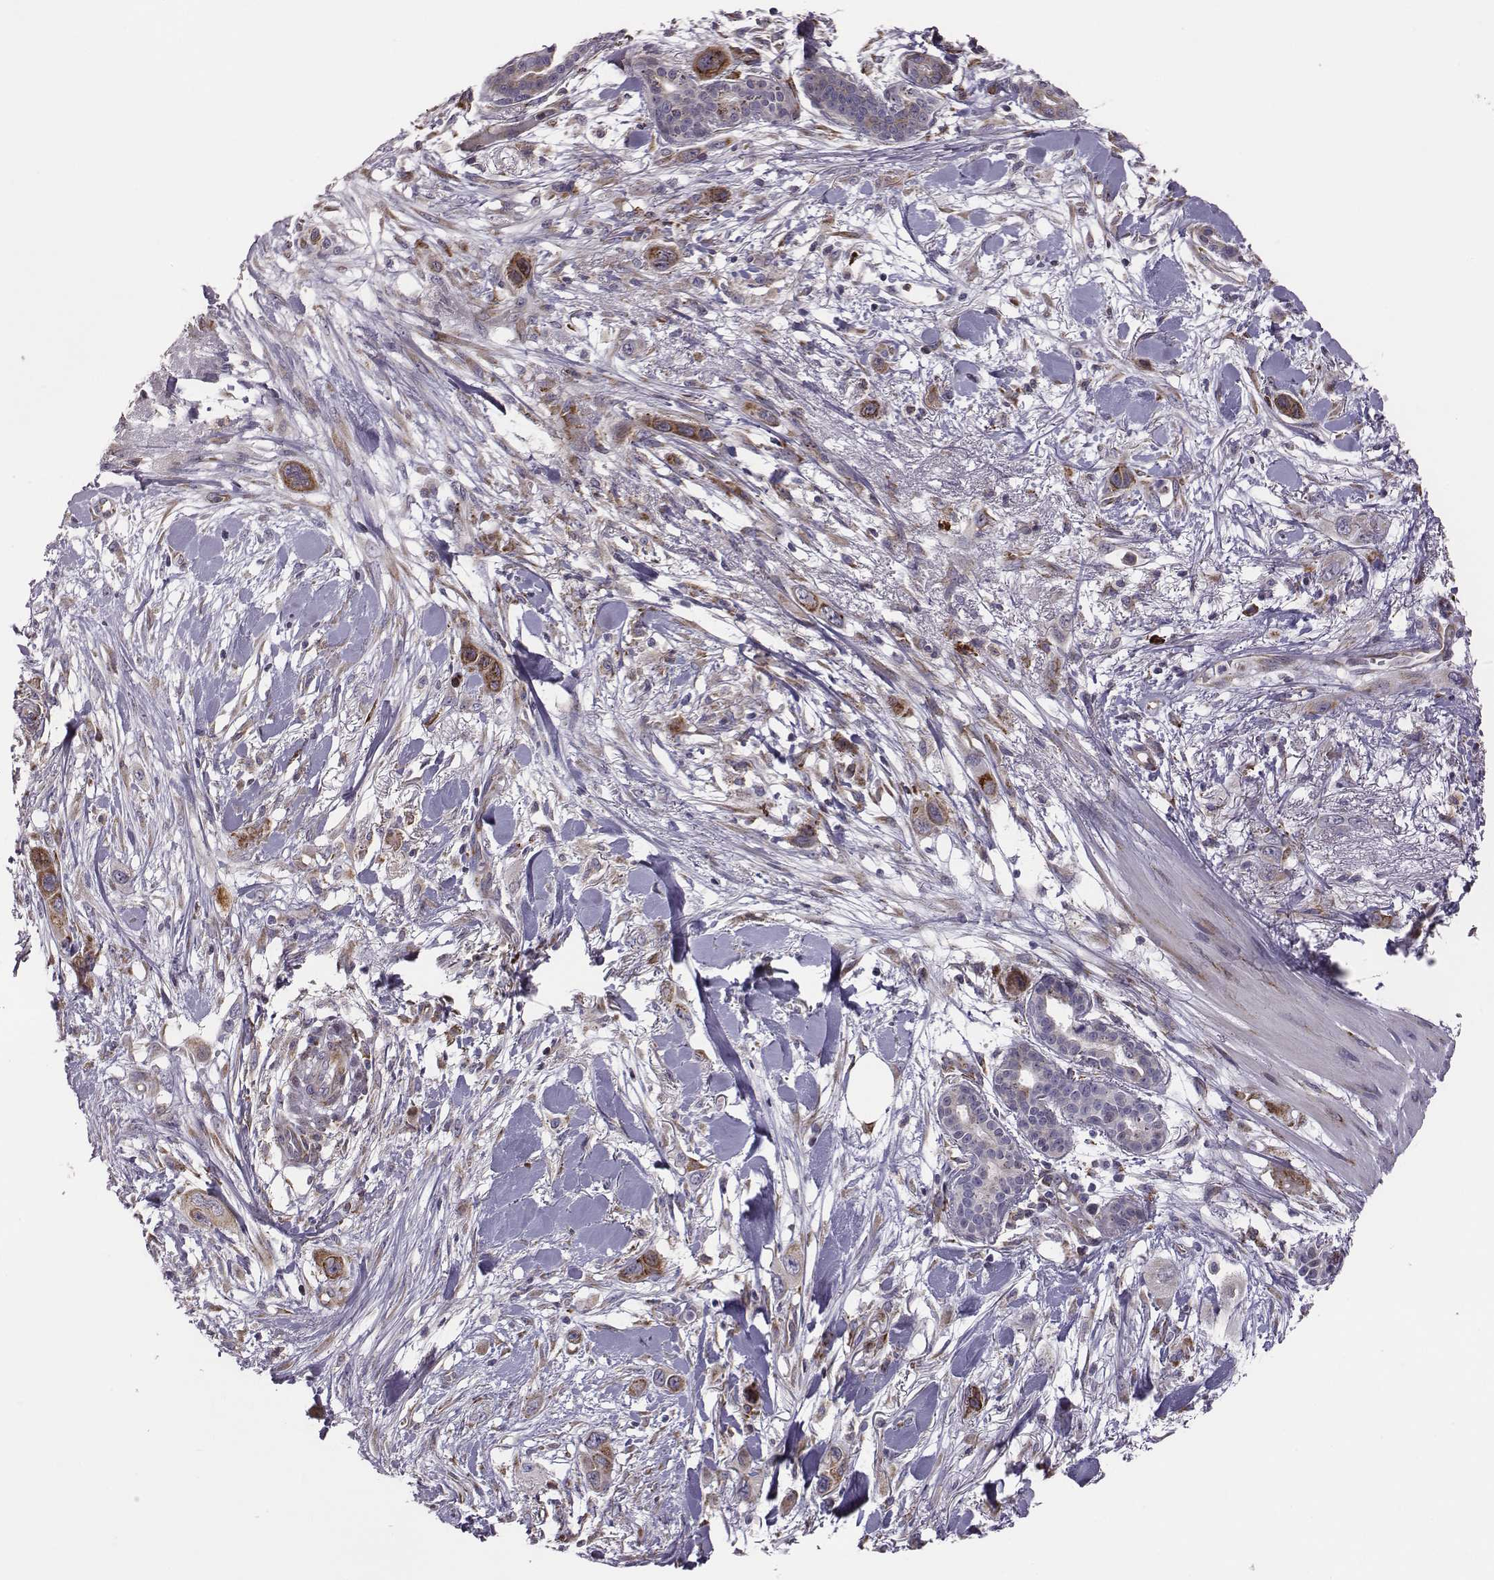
{"staining": {"intensity": "strong", "quantity": ">75%", "location": "cytoplasmic/membranous"}, "tissue": "skin cancer", "cell_type": "Tumor cells", "image_type": "cancer", "snomed": [{"axis": "morphology", "description": "Squamous cell carcinoma, NOS"}, {"axis": "topography", "description": "Skin"}], "caption": "Protein staining by immunohistochemistry (IHC) displays strong cytoplasmic/membranous positivity in about >75% of tumor cells in skin squamous cell carcinoma.", "gene": "SELENOI", "patient": {"sex": "male", "age": 79}}